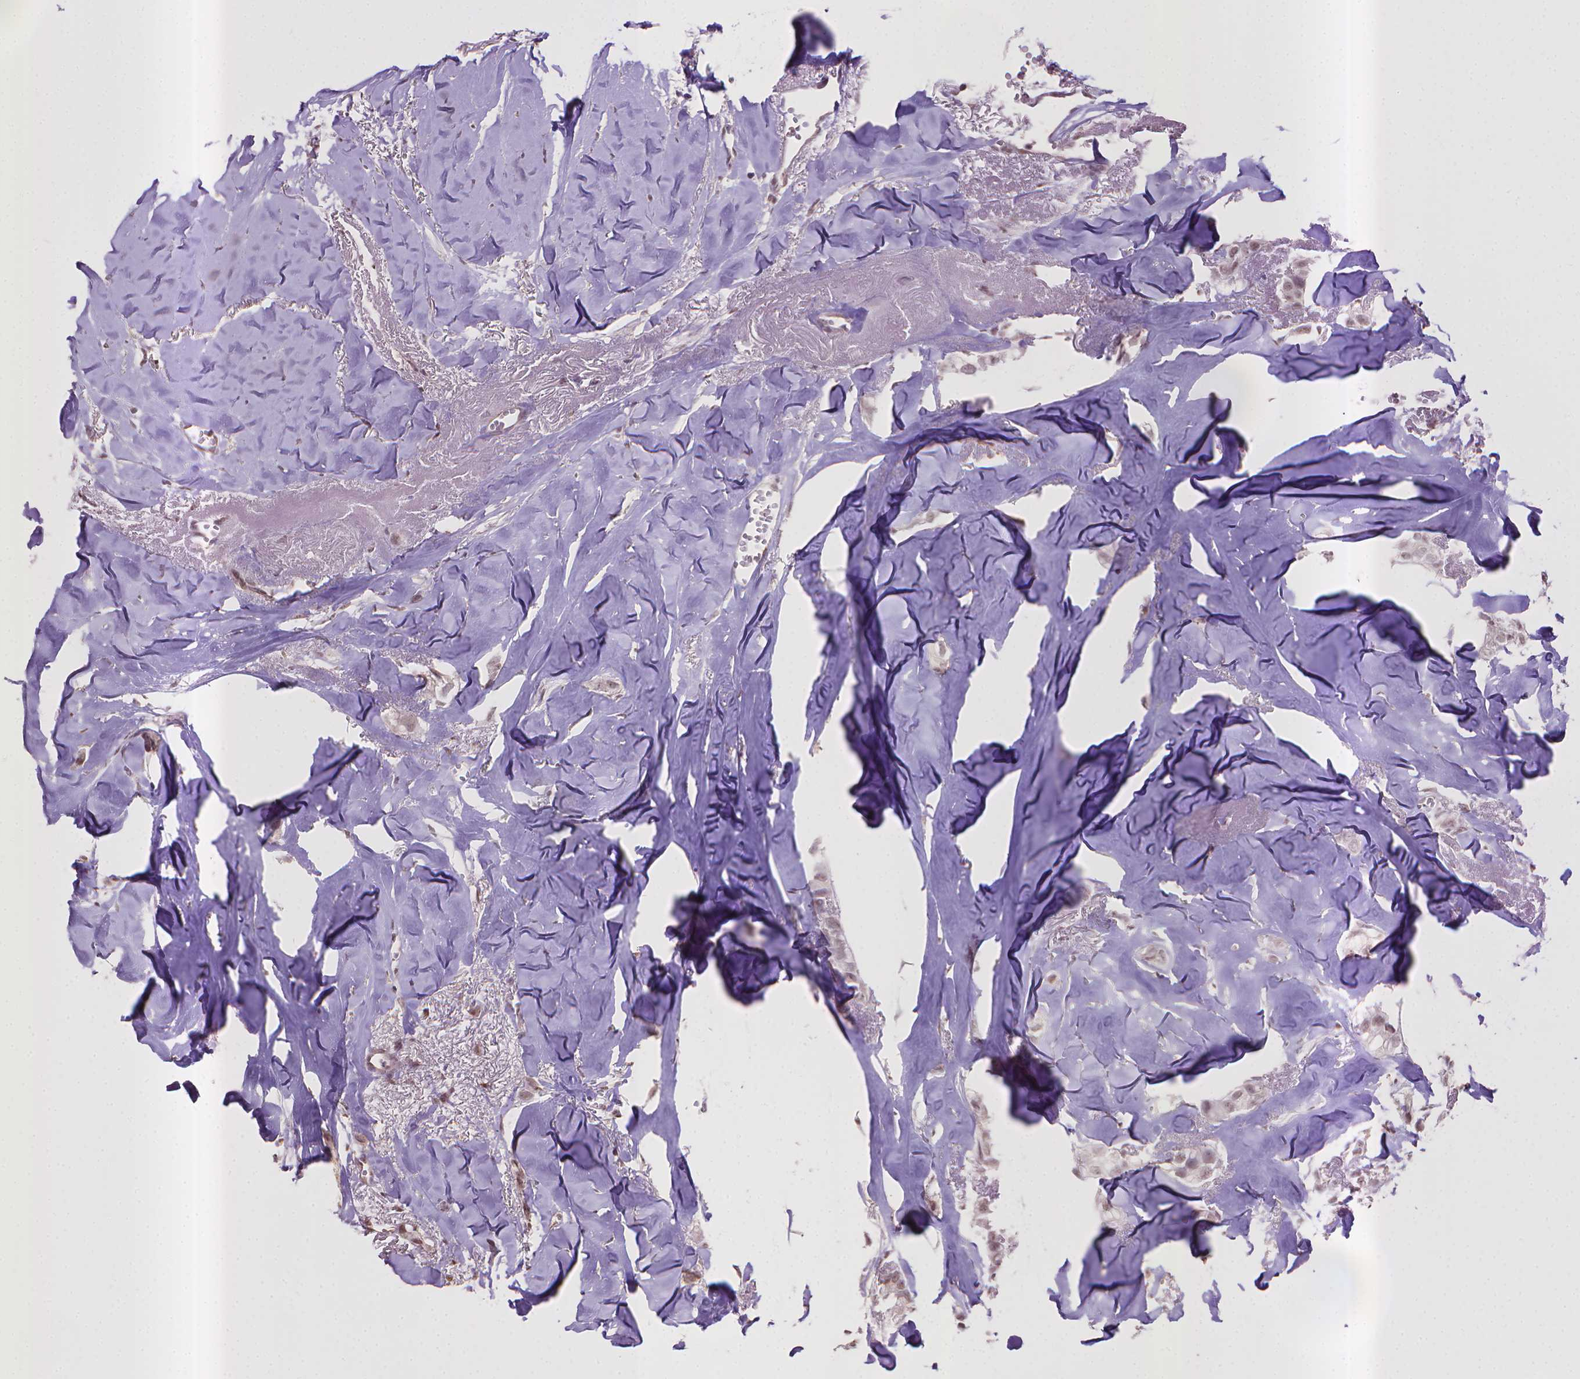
{"staining": {"intensity": "weak", "quantity": "<25%", "location": "nuclear"}, "tissue": "breast cancer", "cell_type": "Tumor cells", "image_type": "cancer", "snomed": [{"axis": "morphology", "description": "Duct carcinoma"}, {"axis": "topography", "description": "Breast"}], "caption": "Tumor cells are negative for brown protein staining in infiltrating ductal carcinoma (breast).", "gene": "CPM", "patient": {"sex": "female", "age": 85}}